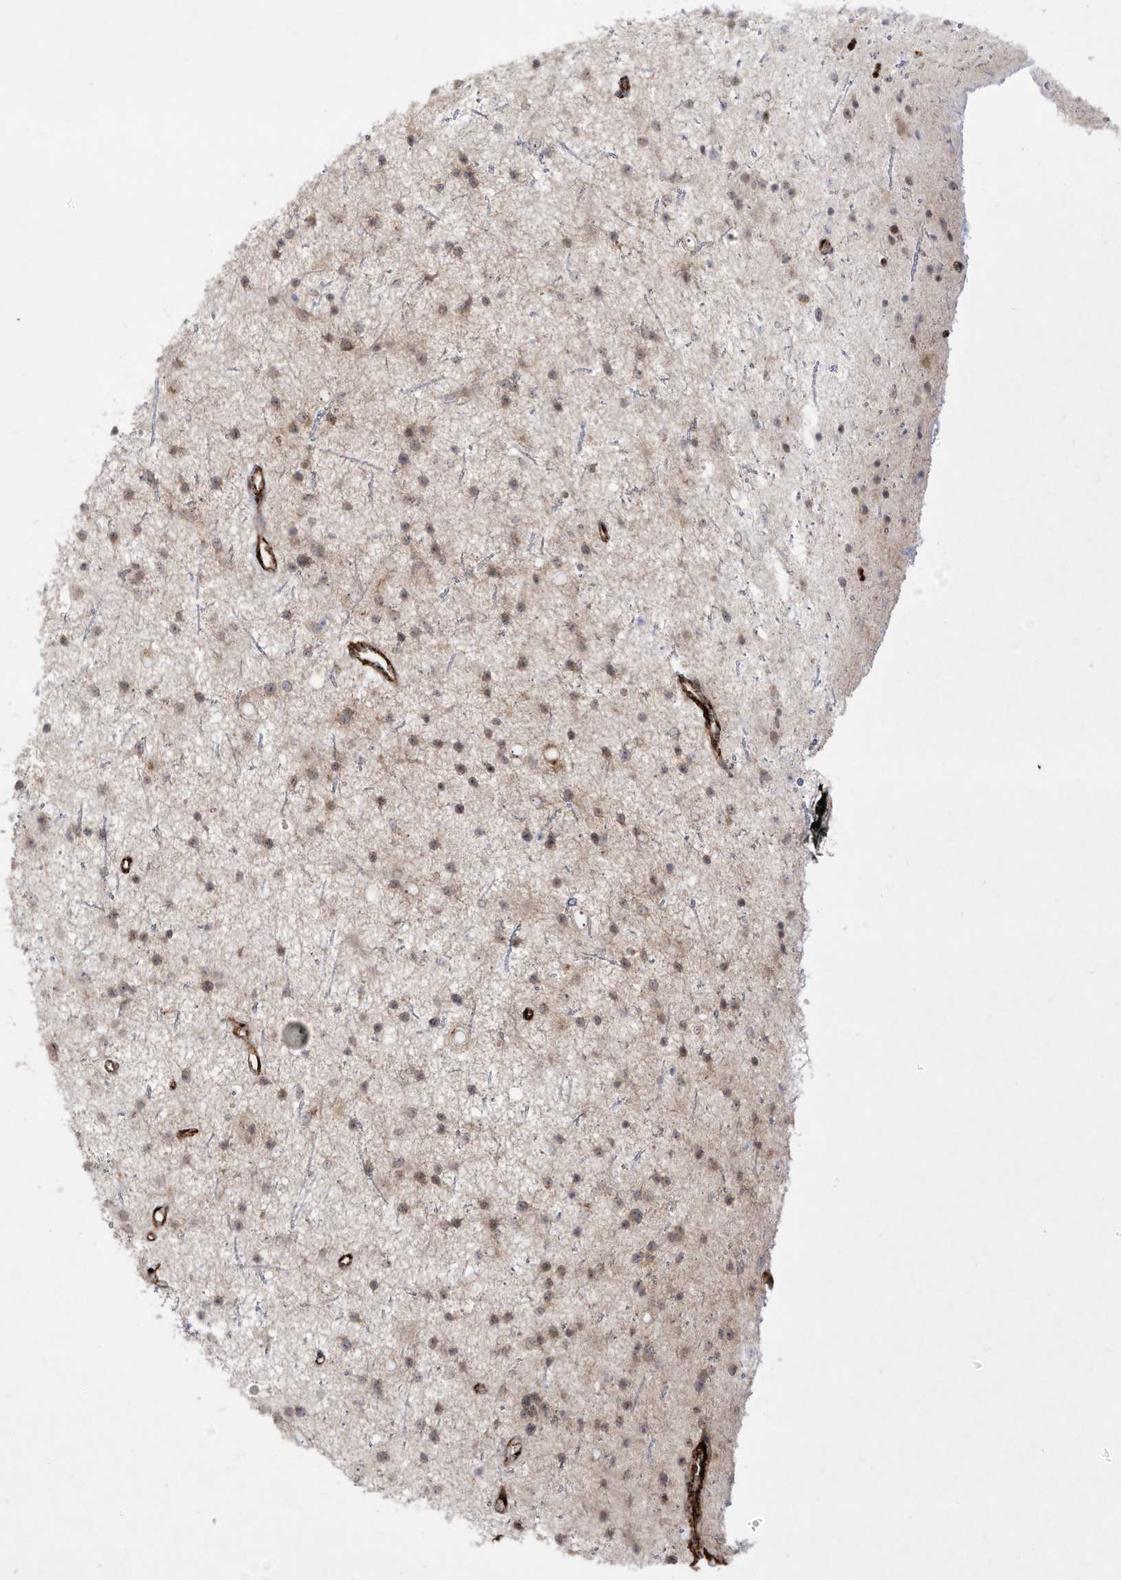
{"staining": {"intensity": "weak", "quantity": ">75%", "location": "nuclear"}, "tissue": "glioma", "cell_type": "Tumor cells", "image_type": "cancer", "snomed": [{"axis": "morphology", "description": "Glioma, malignant, Low grade"}, {"axis": "topography", "description": "Cerebral cortex"}], "caption": "A brown stain labels weak nuclear expression of a protein in glioma tumor cells.", "gene": "ZGRF1", "patient": {"sex": "female", "age": 39}}